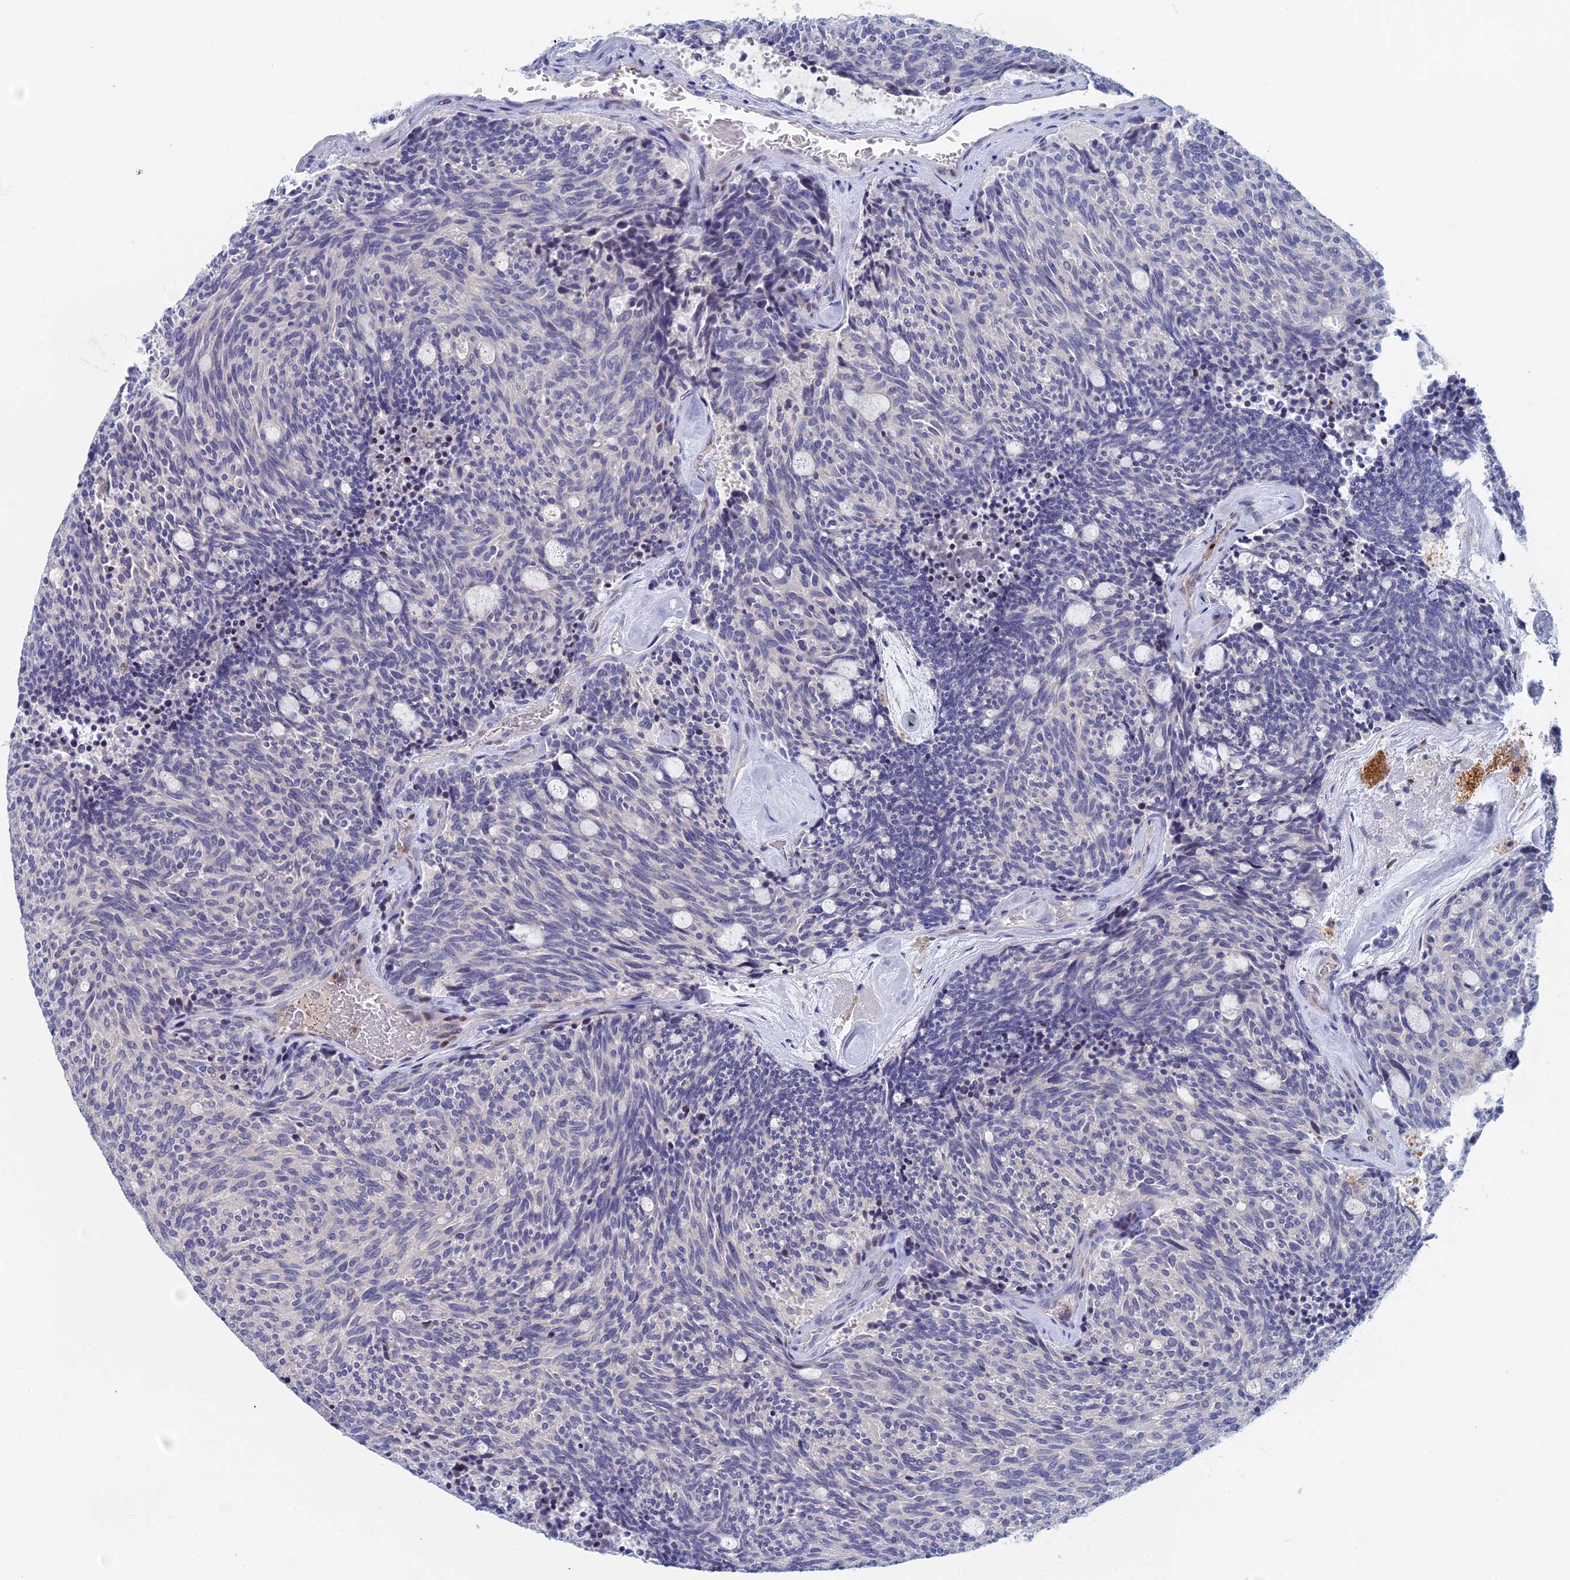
{"staining": {"intensity": "negative", "quantity": "none", "location": "none"}, "tissue": "carcinoid", "cell_type": "Tumor cells", "image_type": "cancer", "snomed": [{"axis": "morphology", "description": "Carcinoid, malignant, NOS"}, {"axis": "topography", "description": "Pancreas"}], "caption": "IHC of malignant carcinoid exhibits no expression in tumor cells. Nuclei are stained in blue.", "gene": "ACP7", "patient": {"sex": "female", "age": 54}}